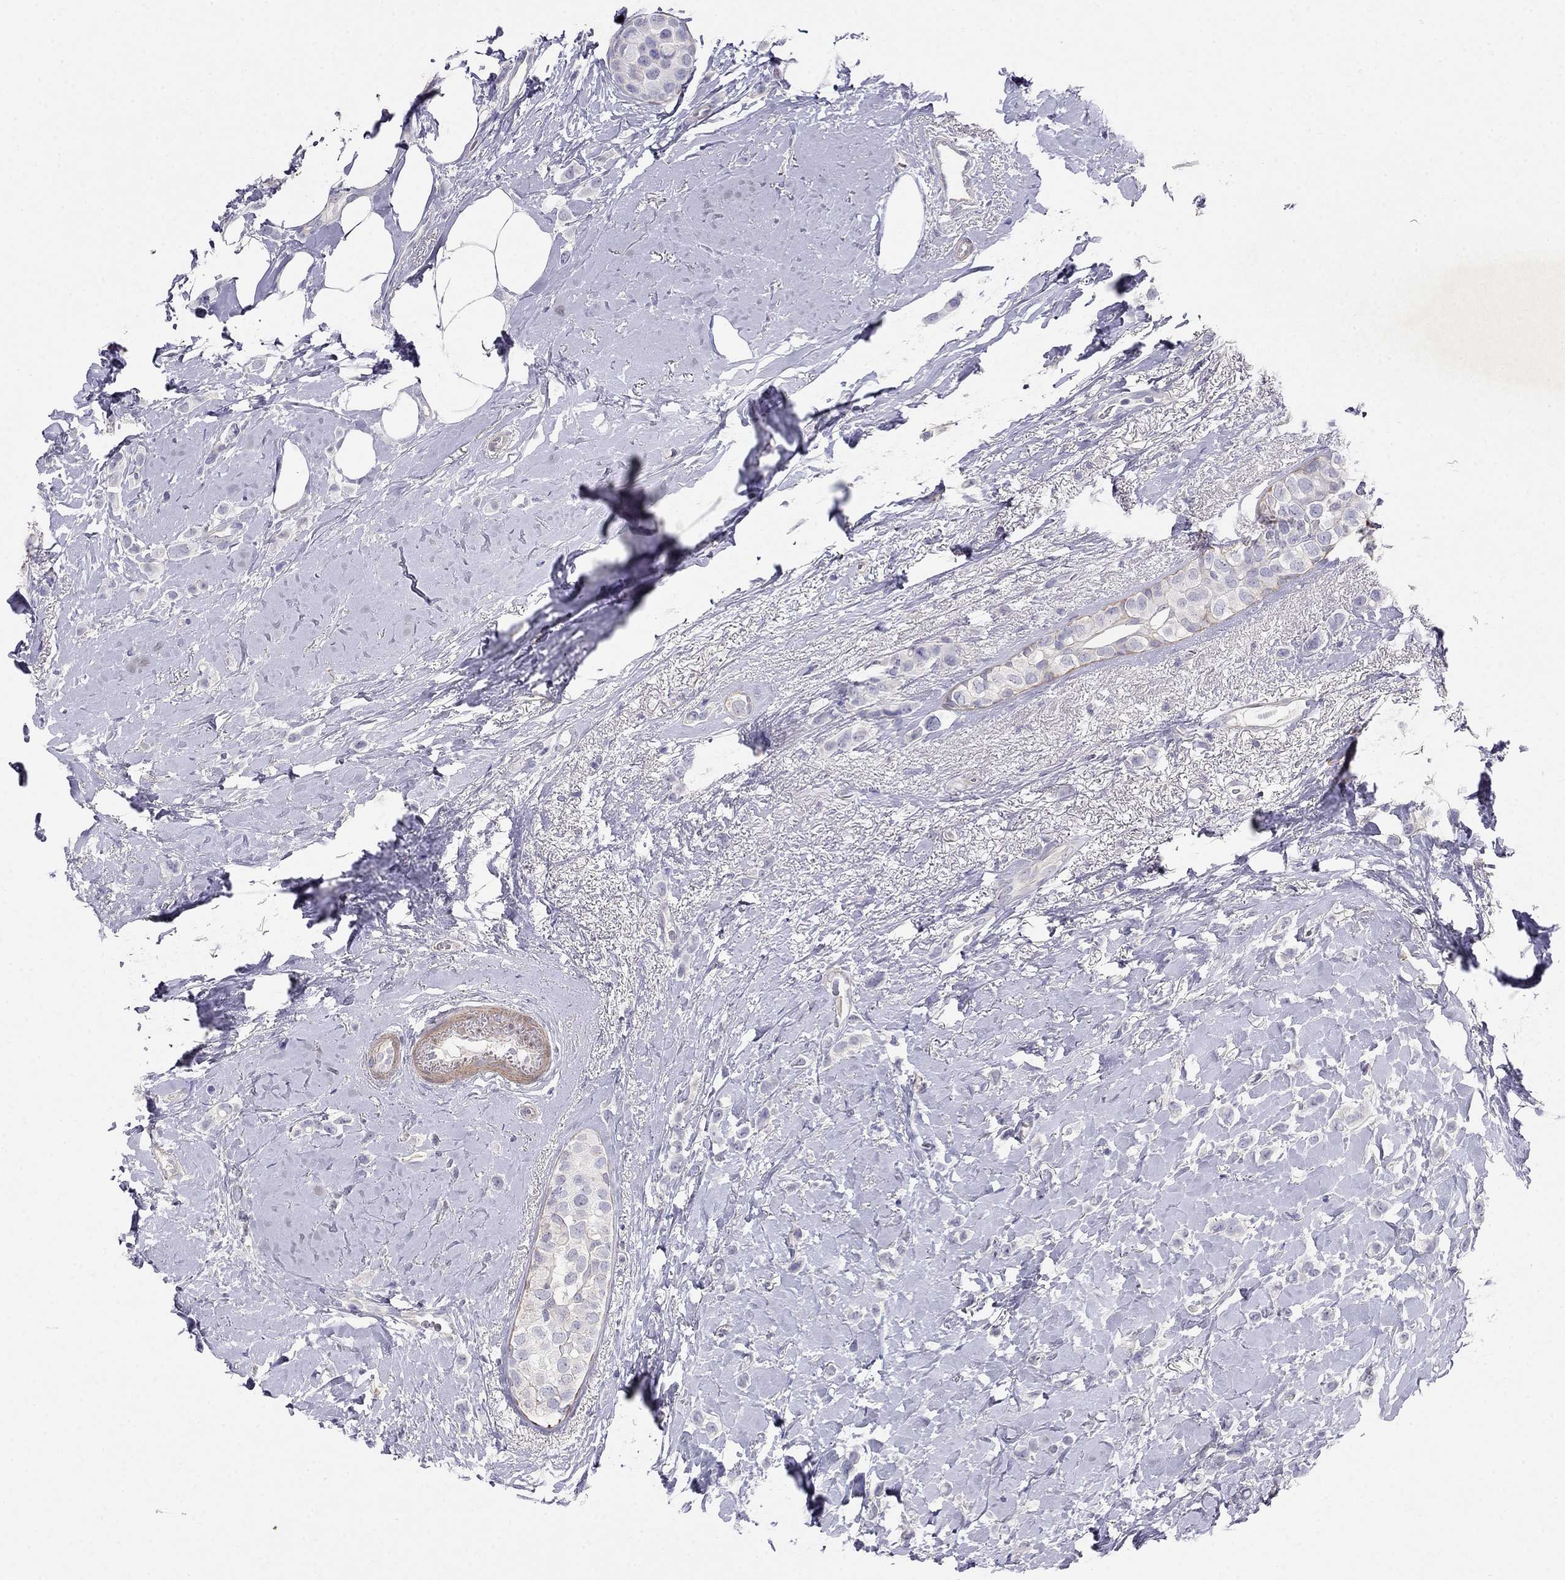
{"staining": {"intensity": "negative", "quantity": "none", "location": "none"}, "tissue": "breast cancer", "cell_type": "Tumor cells", "image_type": "cancer", "snomed": [{"axis": "morphology", "description": "Lobular carcinoma"}, {"axis": "topography", "description": "Breast"}], "caption": "Breast lobular carcinoma was stained to show a protein in brown. There is no significant positivity in tumor cells.", "gene": "LY6H", "patient": {"sex": "female", "age": 66}}